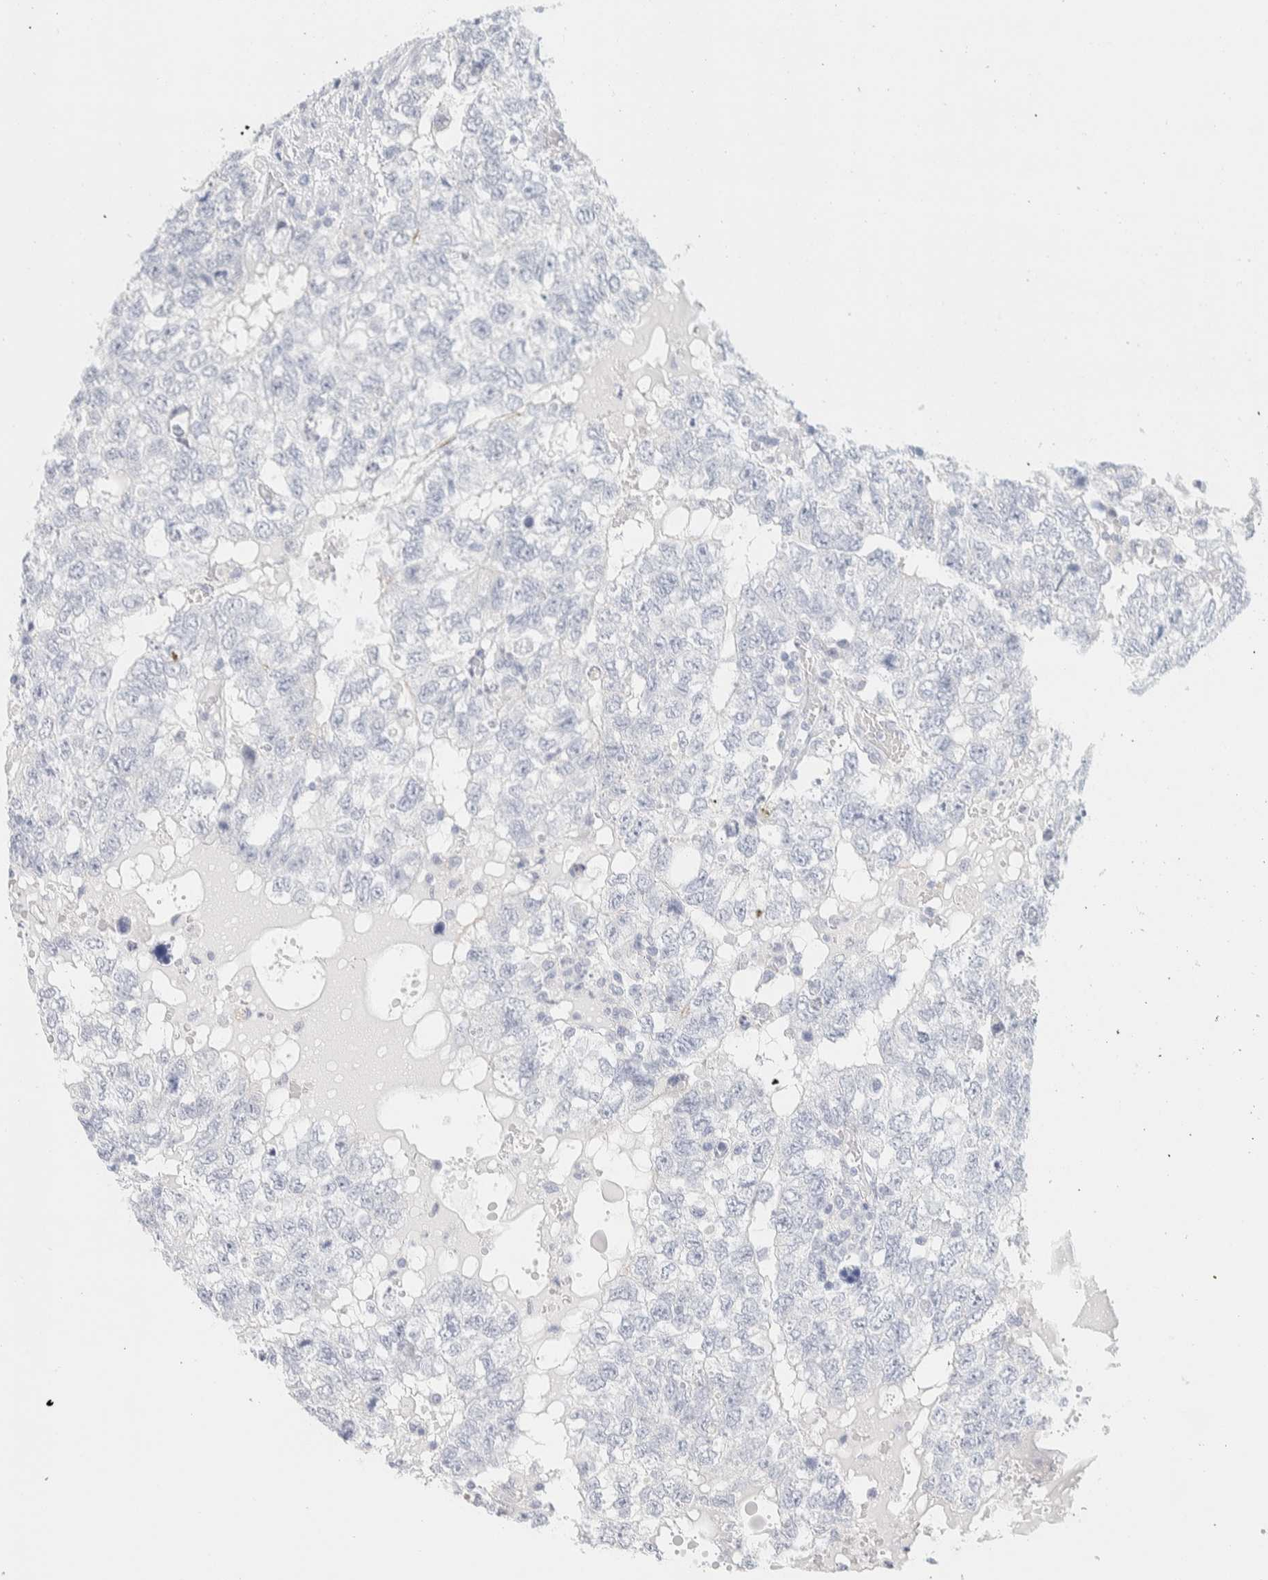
{"staining": {"intensity": "negative", "quantity": "none", "location": "none"}, "tissue": "testis cancer", "cell_type": "Tumor cells", "image_type": "cancer", "snomed": [{"axis": "morphology", "description": "Carcinoma, Embryonal, NOS"}, {"axis": "topography", "description": "Testis"}], "caption": "IHC histopathology image of neoplastic tissue: embryonal carcinoma (testis) stained with DAB (3,3'-diaminobenzidine) displays no significant protein positivity in tumor cells.", "gene": "AFMID", "patient": {"sex": "male", "age": 36}}